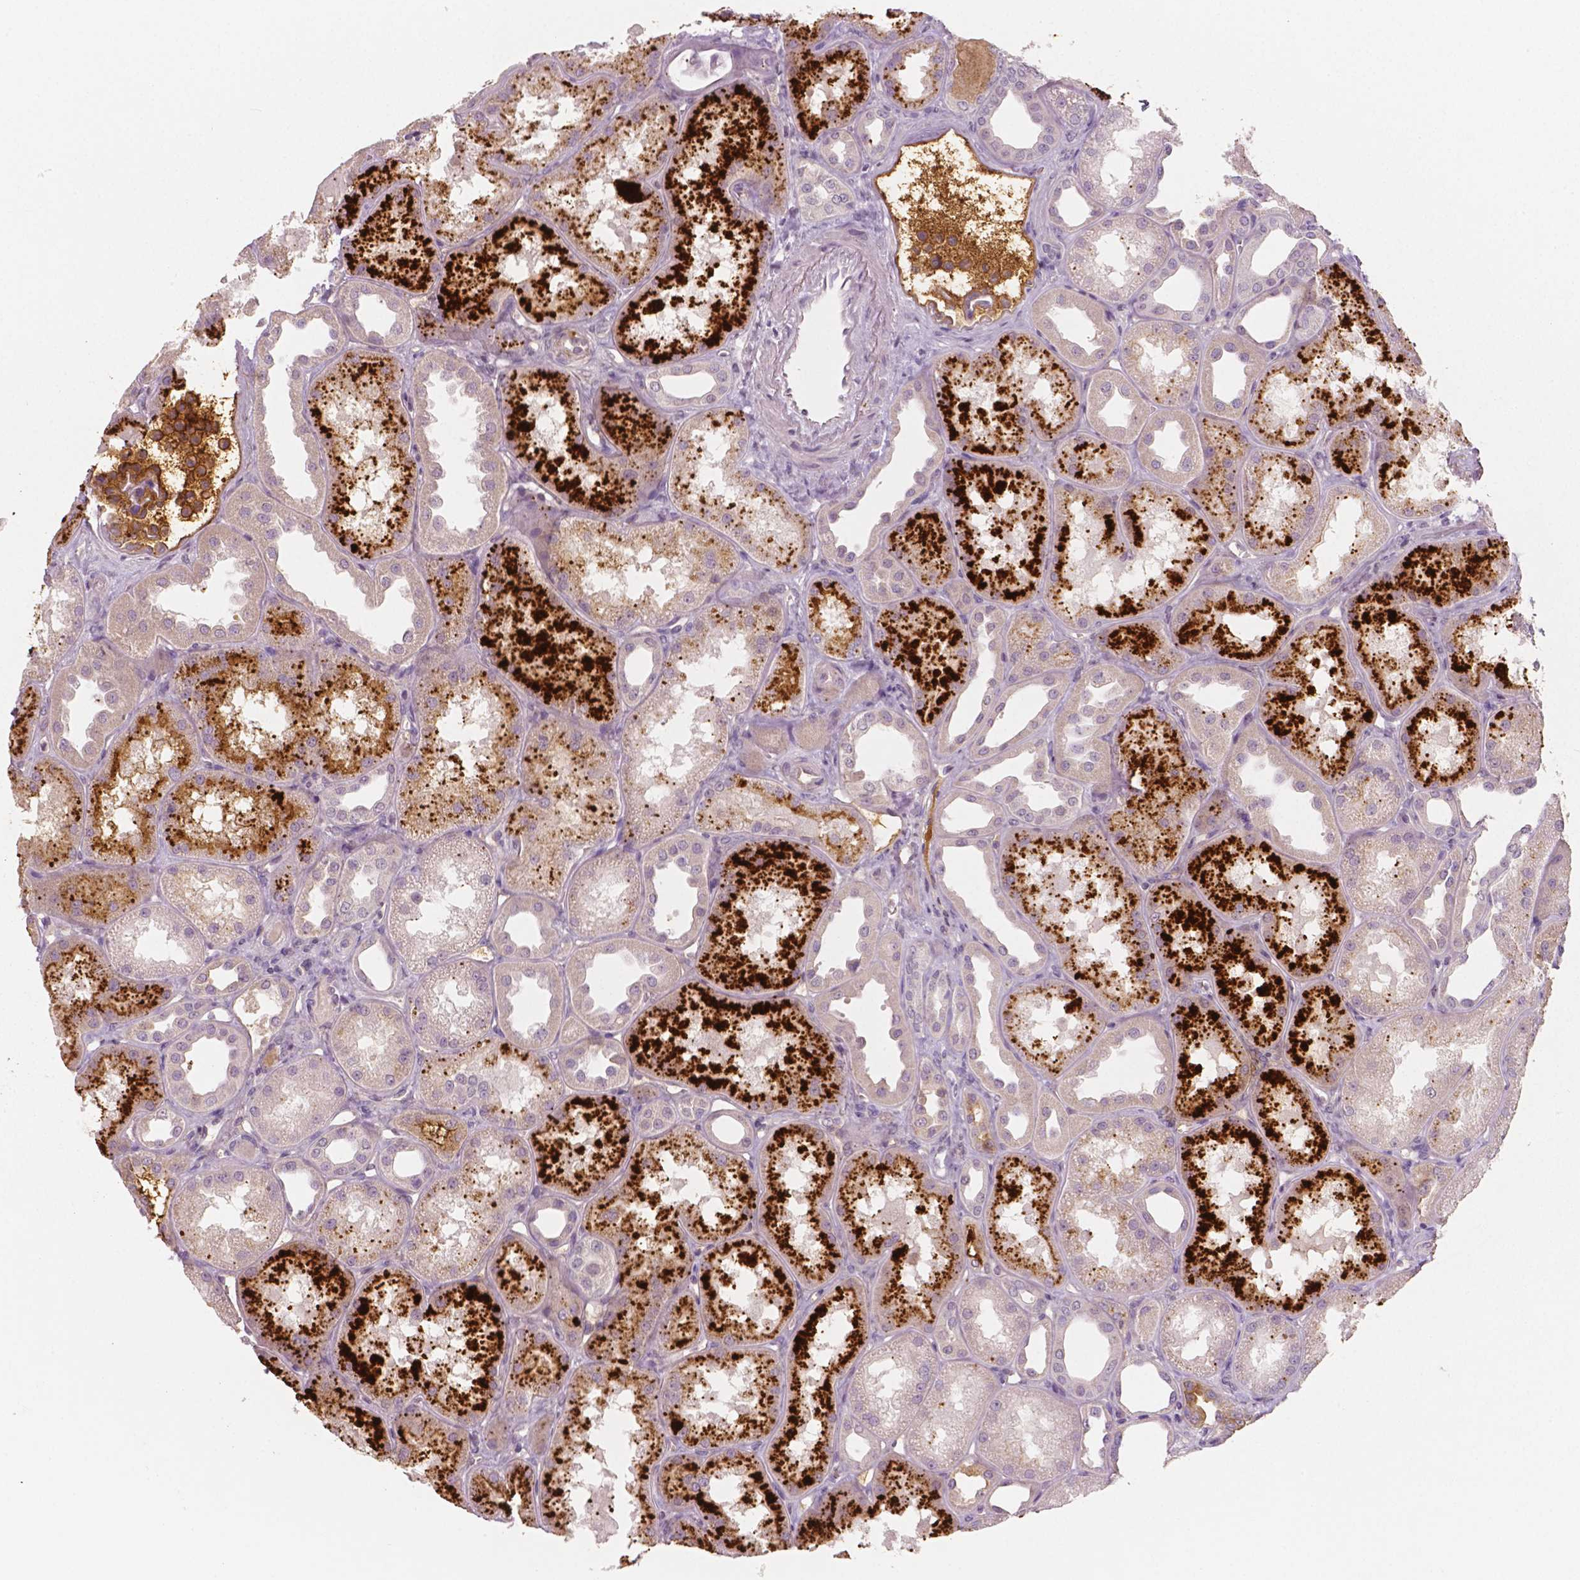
{"staining": {"intensity": "moderate", "quantity": "<25%", "location": "cytoplasmic/membranous"}, "tissue": "kidney", "cell_type": "Cells in glomeruli", "image_type": "normal", "snomed": [{"axis": "morphology", "description": "Normal tissue, NOS"}, {"axis": "topography", "description": "Kidney"}], "caption": "A histopathology image of human kidney stained for a protein shows moderate cytoplasmic/membranous brown staining in cells in glomeruli. The protein of interest is shown in brown color, while the nuclei are stained blue.", "gene": "APOA4", "patient": {"sex": "male", "age": 61}}